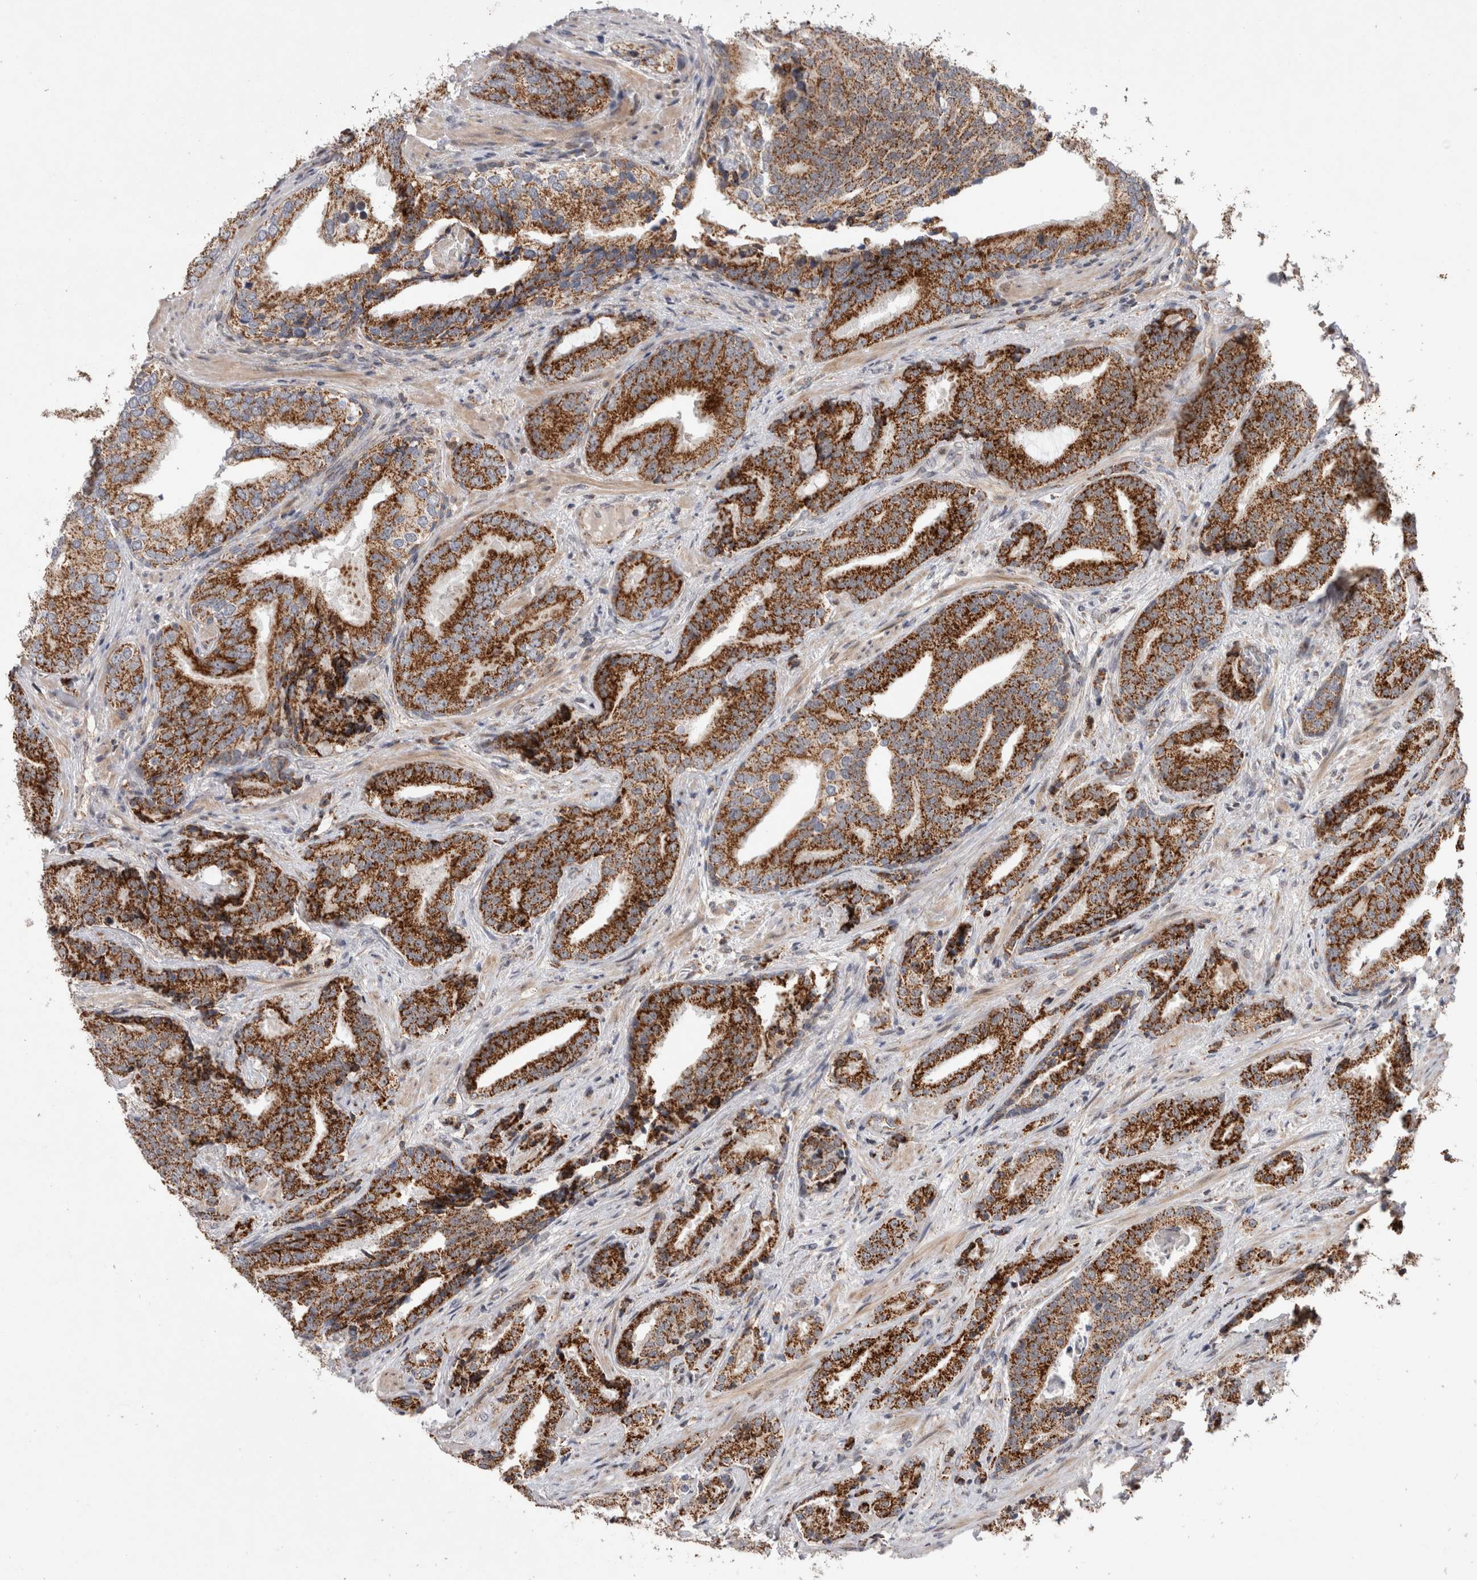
{"staining": {"intensity": "strong", "quantity": ">75%", "location": "cytoplasmic/membranous"}, "tissue": "prostate cancer", "cell_type": "Tumor cells", "image_type": "cancer", "snomed": [{"axis": "morphology", "description": "Adenocarcinoma, Low grade"}, {"axis": "topography", "description": "Prostate"}], "caption": "An immunohistochemistry histopathology image of neoplastic tissue is shown. Protein staining in brown labels strong cytoplasmic/membranous positivity in prostate low-grade adenocarcinoma within tumor cells.", "gene": "MRPL37", "patient": {"sex": "male", "age": 67}}